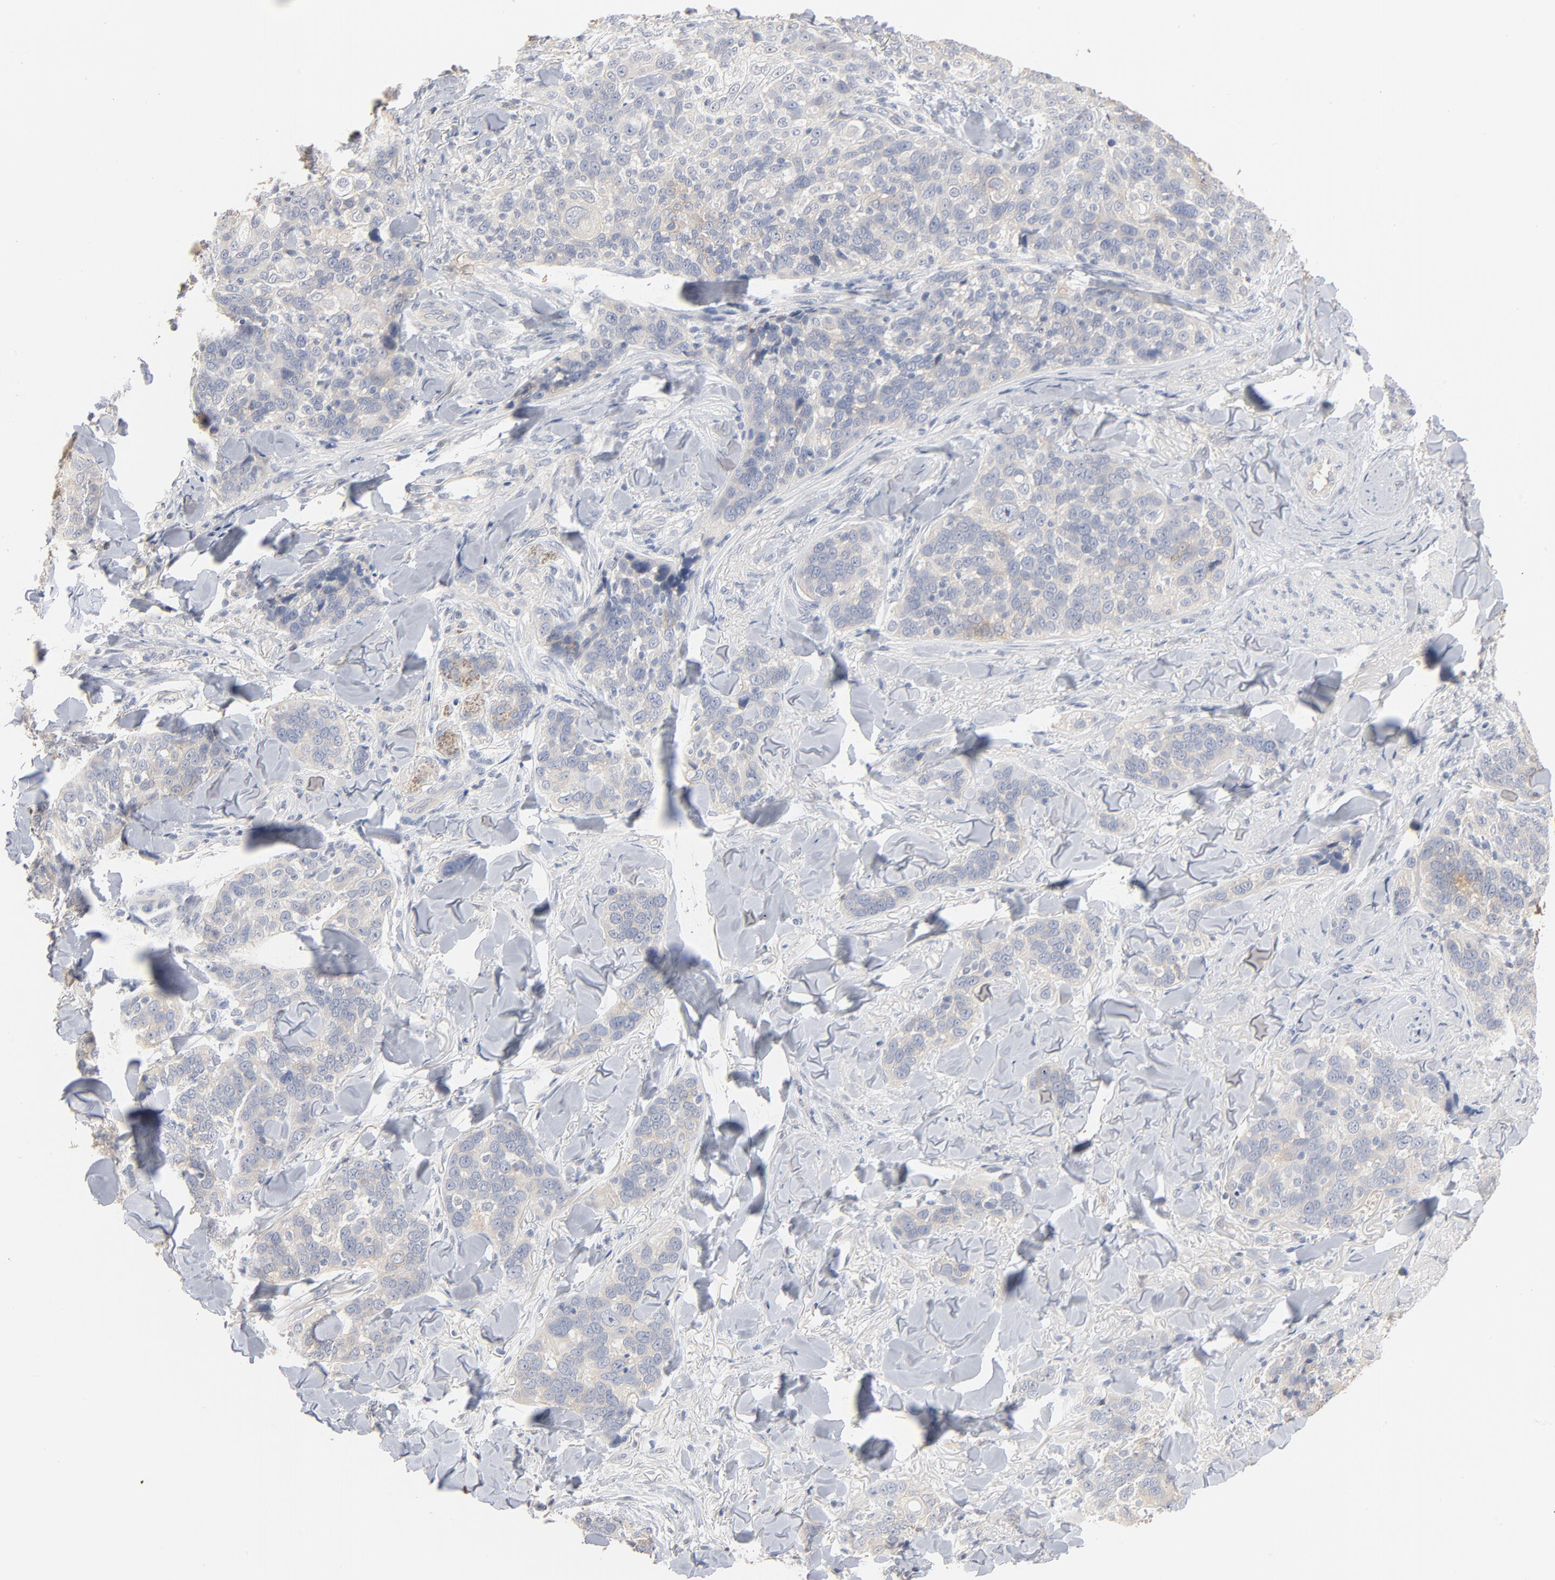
{"staining": {"intensity": "weak", "quantity": "<25%", "location": "cytoplasmic/membranous"}, "tissue": "skin cancer", "cell_type": "Tumor cells", "image_type": "cancer", "snomed": [{"axis": "morphology", "description": "Normal tissue, NOS"}, {"axis": "morphology", "description": "Squamous cell carcinoma, NOS"}, {"axis": "topography", "description": "Skin"}], "caption": "High power microscopy micrograph of an immunohistochemistry (IHC) histopathology image of skin cancer, revealing no significant positivity in tumor cells.", "gene": "EPCAM", "patient": {"sex": "female", "age": 83}}